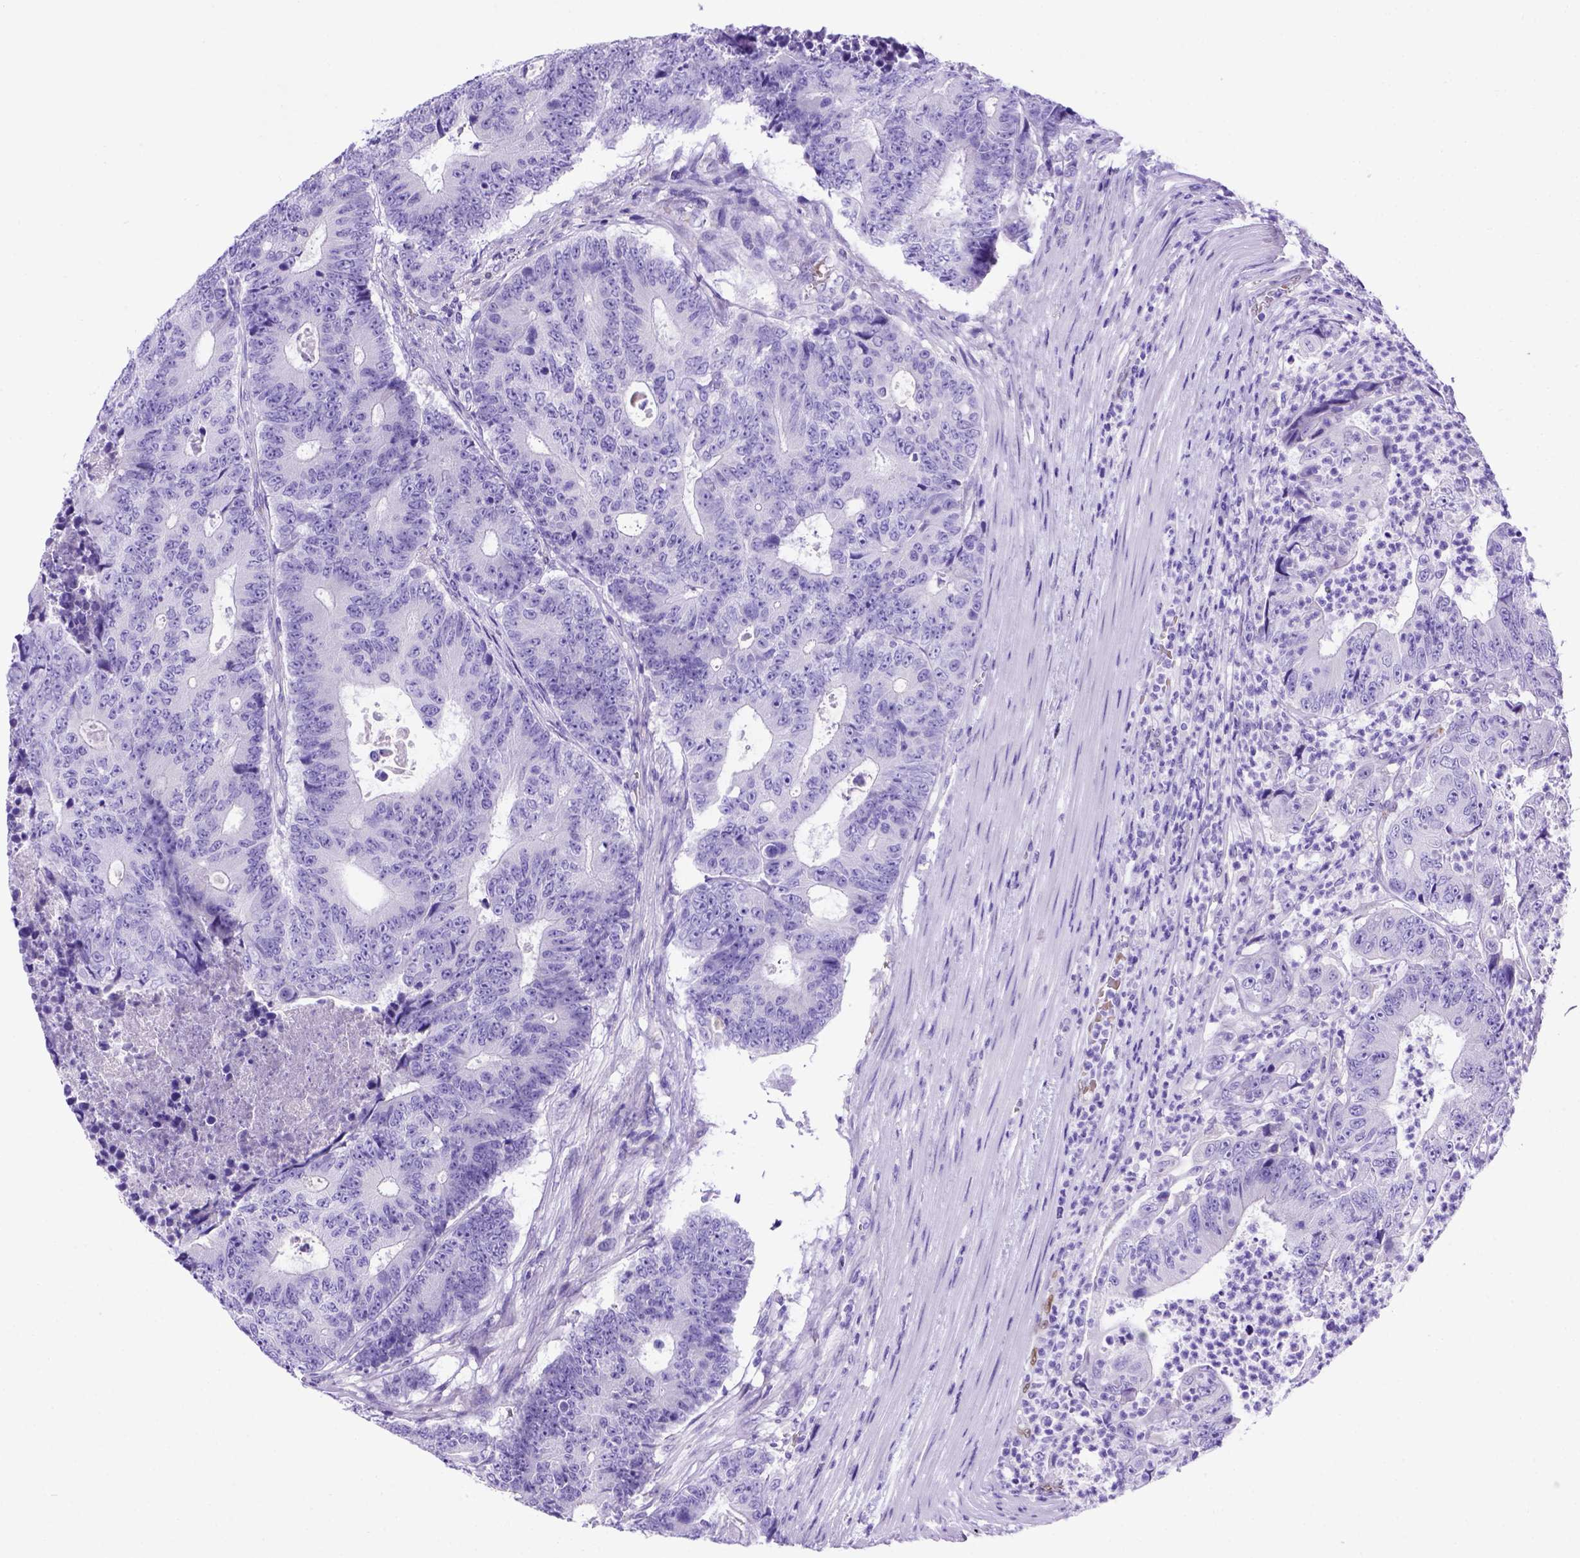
{"staining": {"intensity": "negative", "quantity": "none", "location": "none"}, "tissue": "colorectal cancer", "cell_type": "Tumor cells", "image_type": "cancer", "snomed": [{"axis": "morphology", "description": "Adenocarcinoma, NOS"}, {"axis": "topography", "description": "Colon"}], "caption": "Tumor cells show no significant staining in adenocarcinoma (colorectal).", "gene": "MEOX2", "patient": {"sex": "female", "age": 48}}